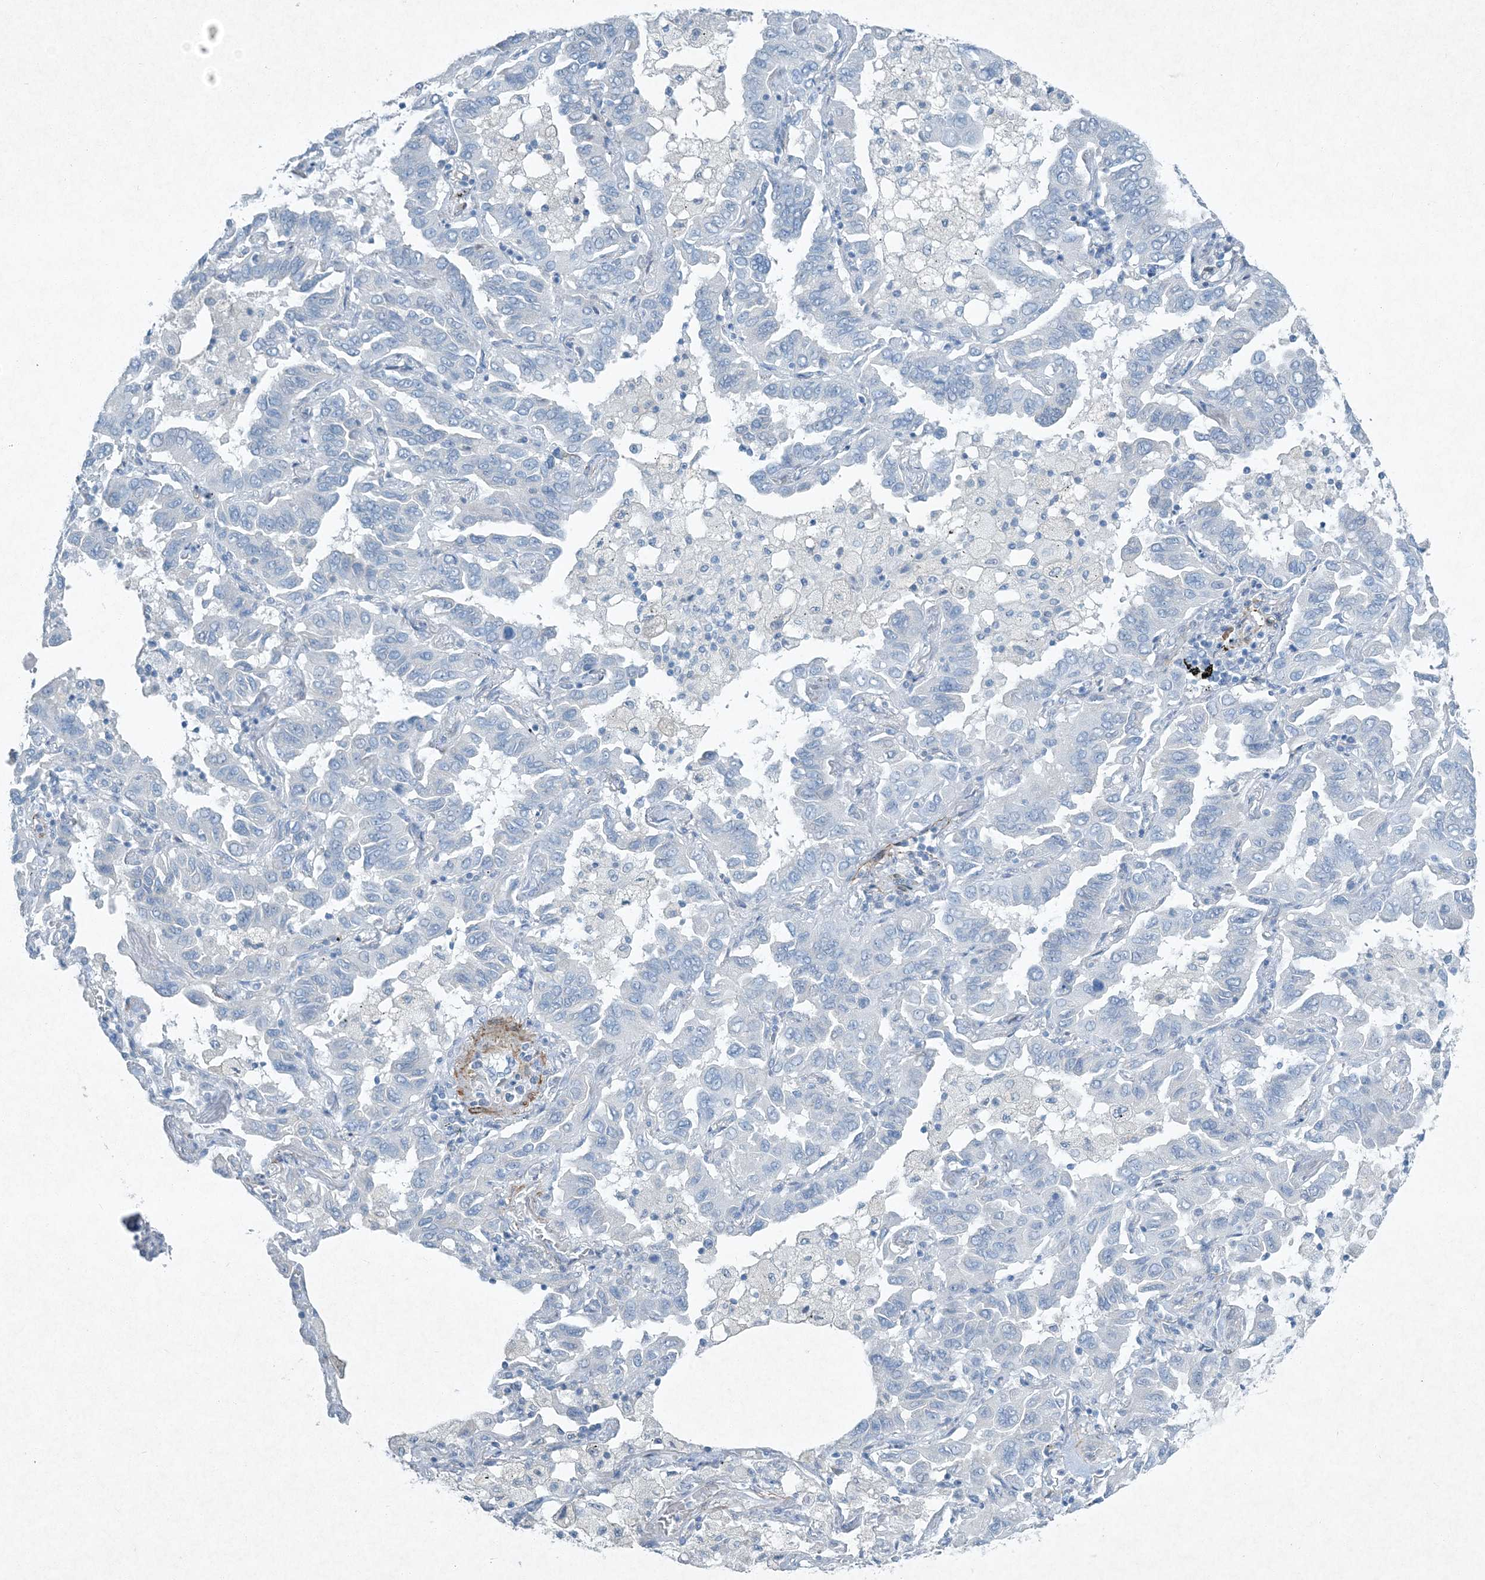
{"staining": {"intensity": "negative", "quantity": "none", "location": "none"}, "tissue": "lung cancer", "cell_type": "Tumor cells", "image_type": "cancer", "snomed": [{"axis": "morphology", "description": "Adenocarcinoma, NOS"}, {"axis": "topography", "description": "Lung"}], "caption": "A histopathology image of adenocarcinoma (lung) stained for a protein reveals no brown staining in tumor cells.", "gene": "PGM5", "patient": {"sex": "male", "age": 64}}